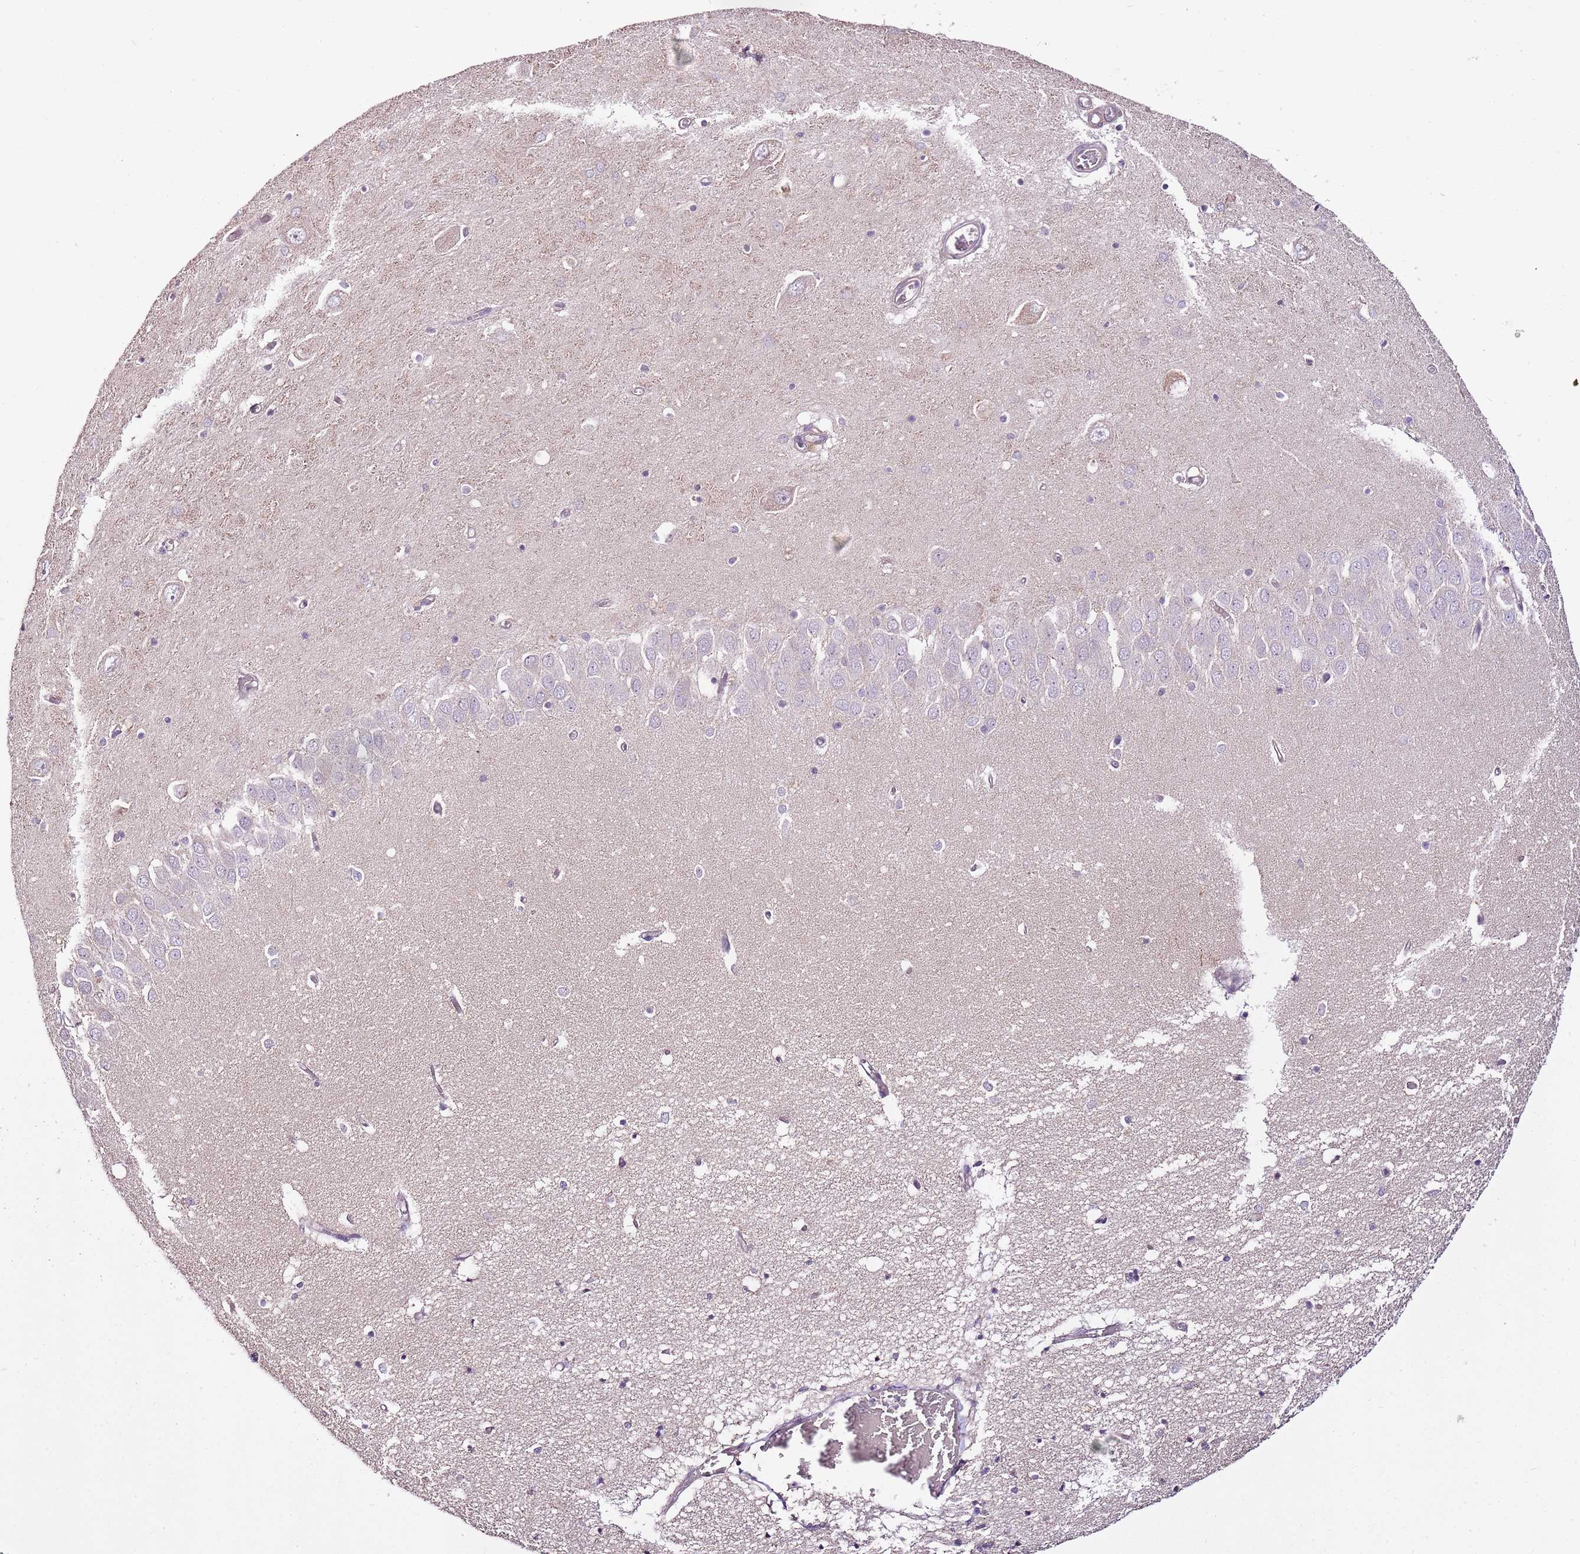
{"staining": {"intensity": "negative", "quantity": "none", "location": "none"}, "tissue": "hippocampus", "cell_type": "Glial cells", "image_type": "normal", "snomed": [{"axis": "morphology", "description": "Normal tissue, NOS"}, {"axis": "topography", "description": "Hippocampus"}], "caption": "This is an immunohistochemistry (IHC) image of normal human hippocampus. There is no positivity in glial cells.", "gene": "CMKLR1", "patient": {"sex": "male", "age": 70}}